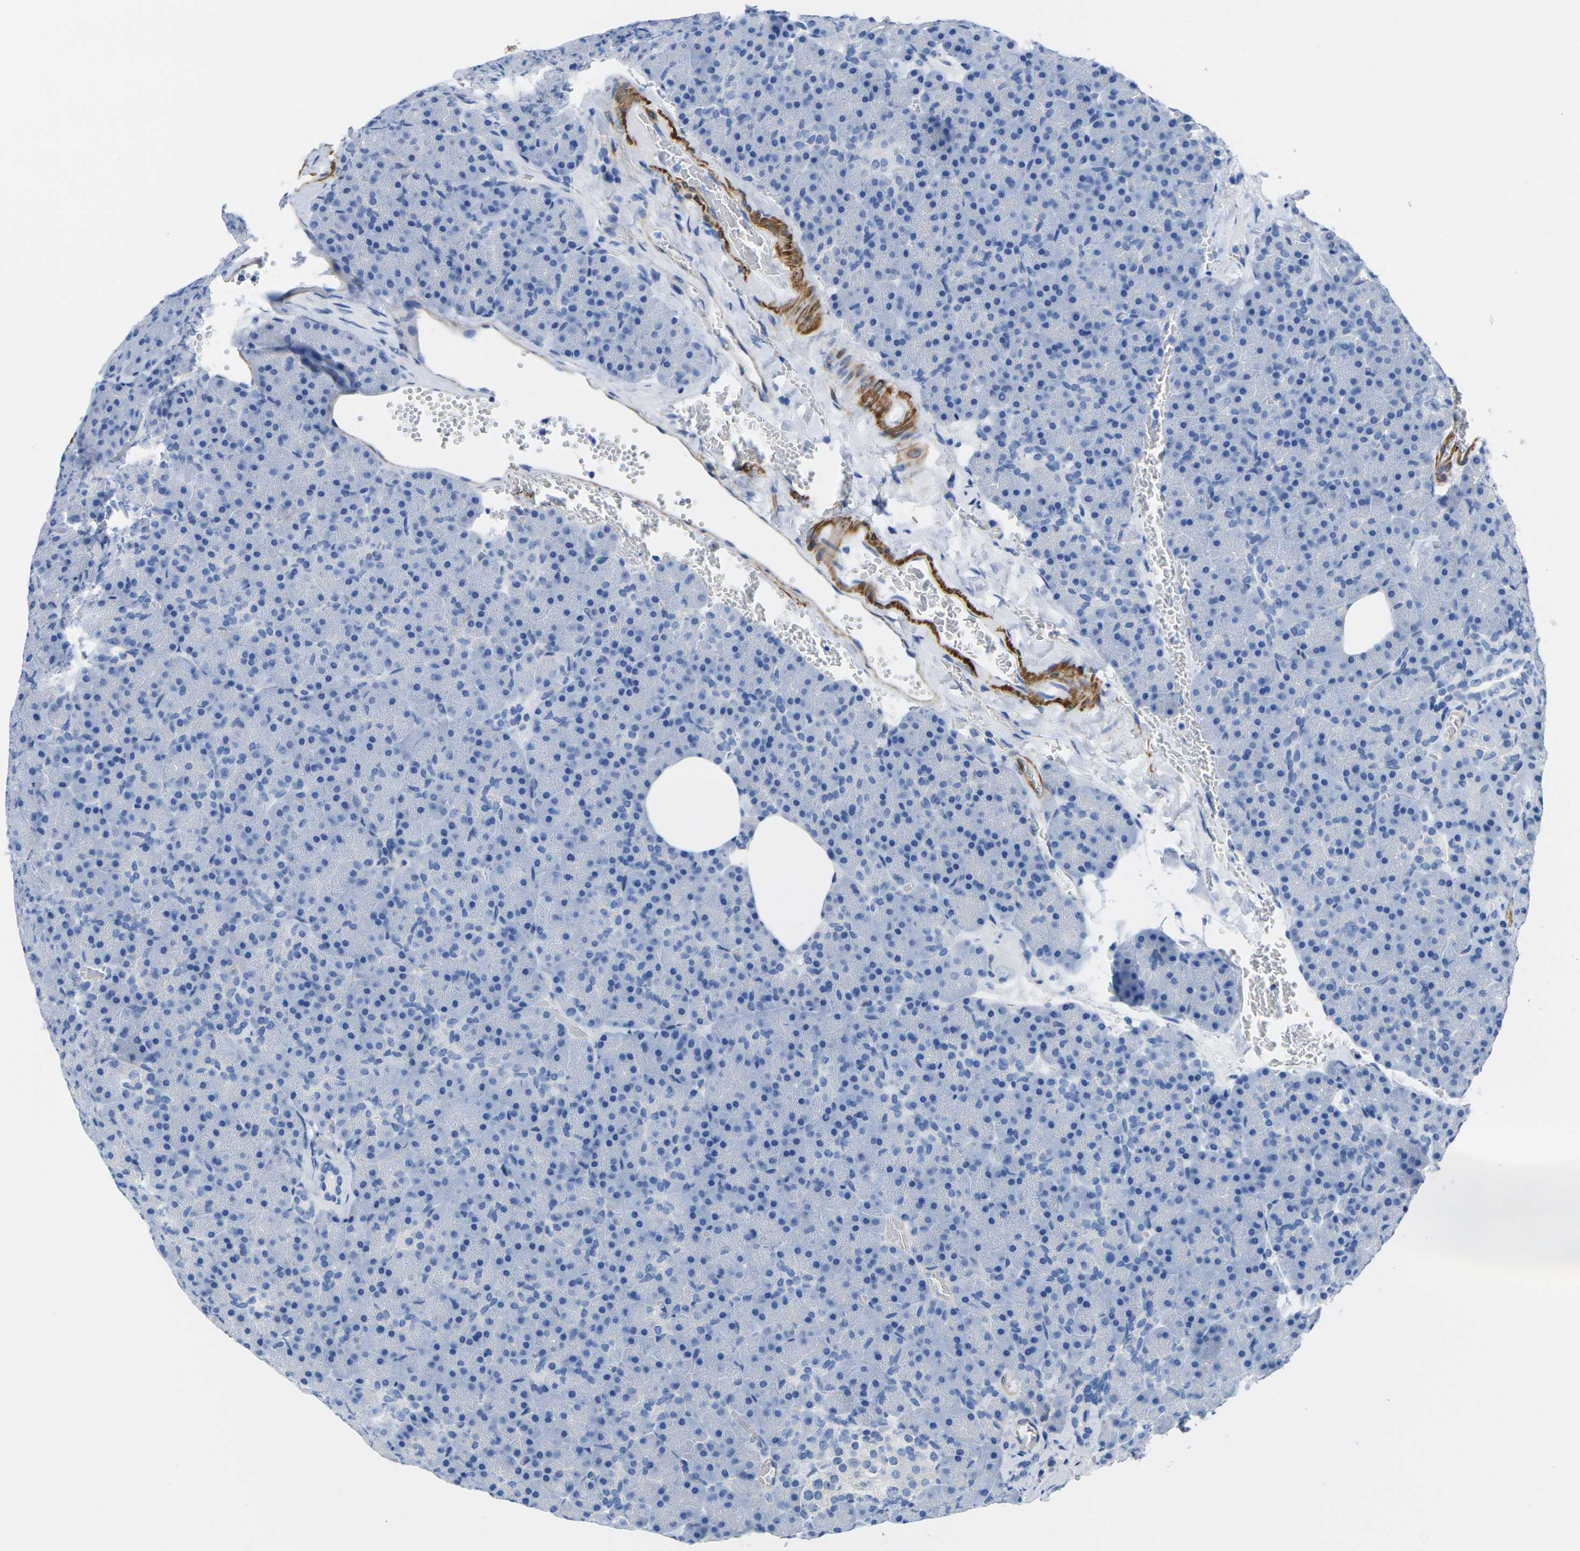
{"staining": {"intensity": "negative", "quantity": "none", "location": "none"}, "tissue": "pancreas", "cell_type": "Exocrine glandular cells", "image_type": "normal", "snomed": [{"axis": "morphology", "description": "Normal tissue, NOS"}, {"axis": "topography", "description": "Pancreas"}], "caption": "DAB immunohistochemical staining of normal pancreas shows no significant positivity in exocrine glandular cells.", "gene": "CNN1", "patient": {"sex": "female", "age": 35}}